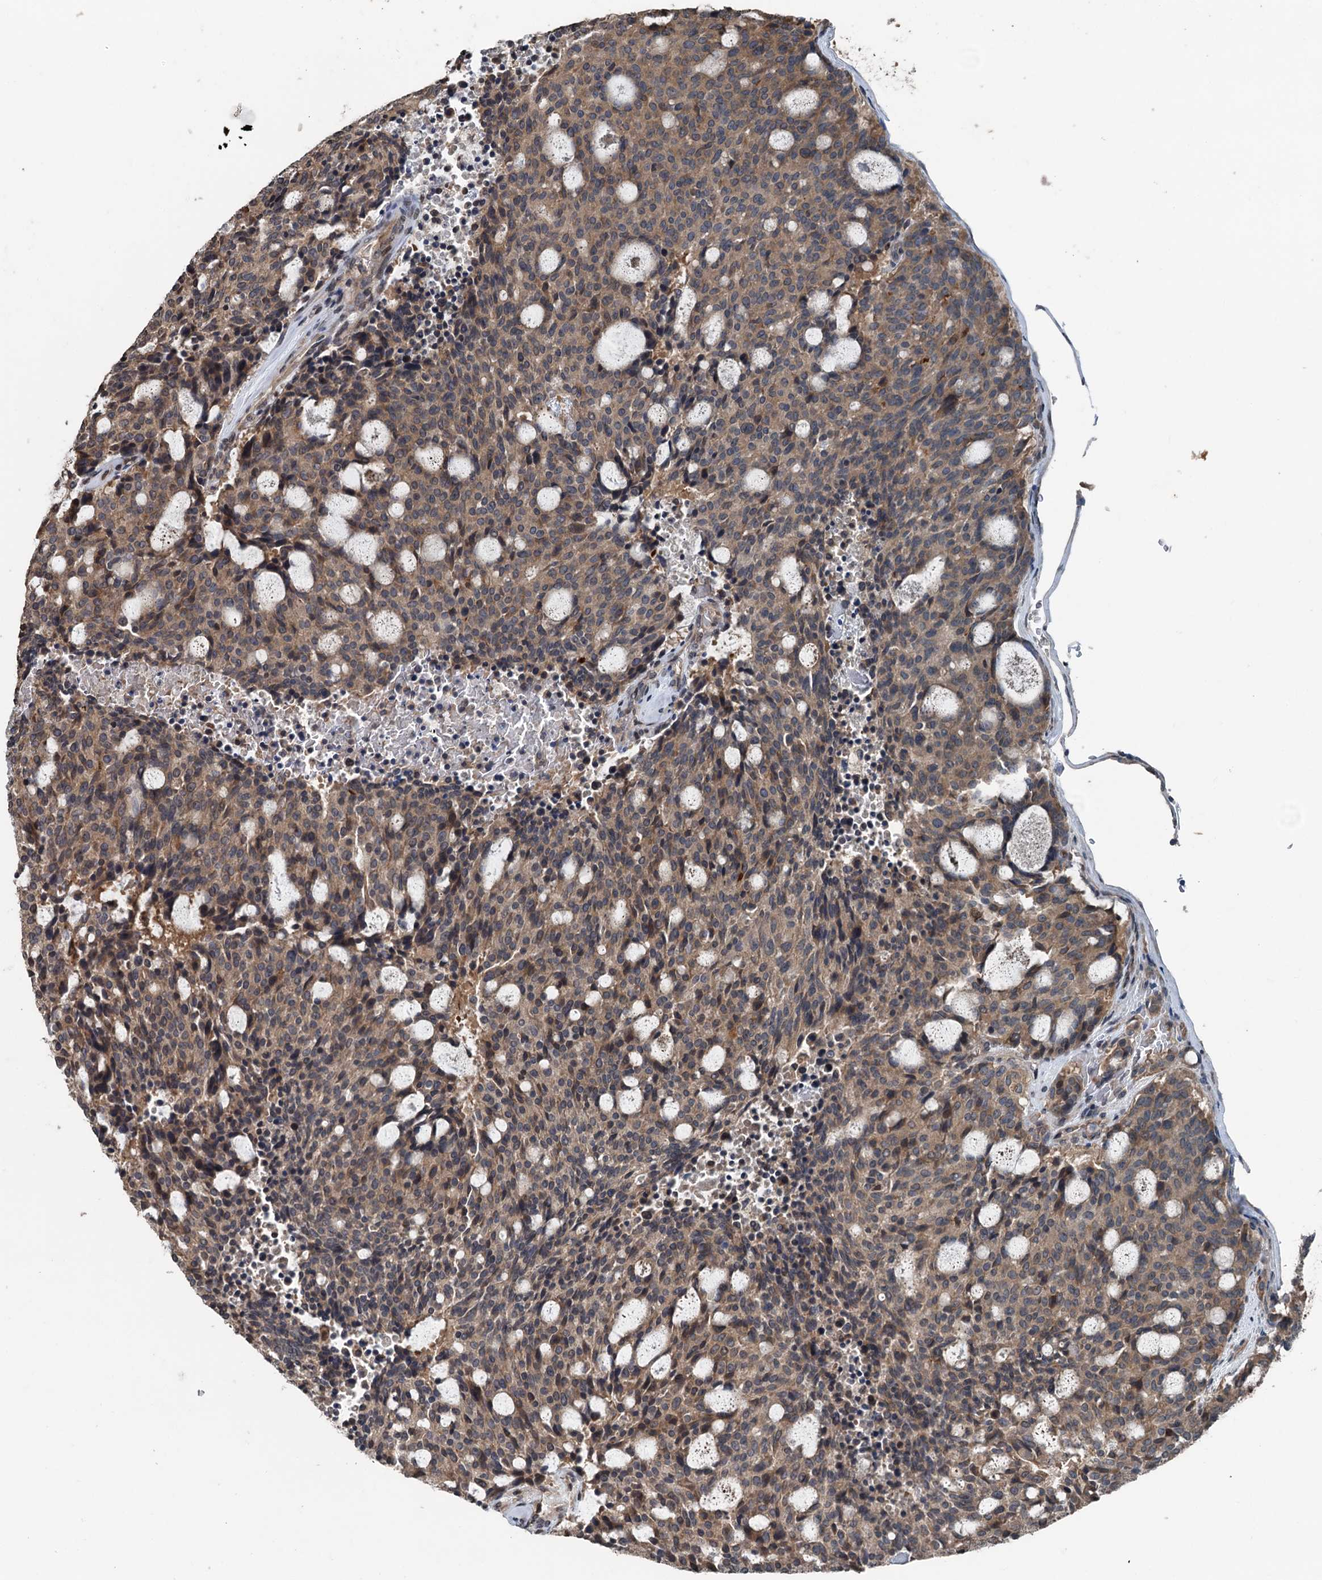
{"staining": {"intensity": "moderate", "quantity": ">75%", "location": "cytoplasmic/membranous"}, "tissue": "carcinoid", "cell_type": "Tumor cells", "image_type": "cancer", "snomed": [{"axis": "morphology", "description": "Carcinoid, malignant, NOS"}, {"axis": "topography", "description": "Pancreas"}], "caption": "Brown immunohistochemical staining in carcinoid (malignant) displays moderate cytoplasmic/membranous staining in approximately >75% of tumor cells. The staining is performed using DAB (3,3'-diaminobenzidine) brown chromogen to label protein expression. The nuclei are counter-stained blue using hematoxylin.", "gene": "N4BP2L2", "patient": {"sex": "female", "age": 54}}